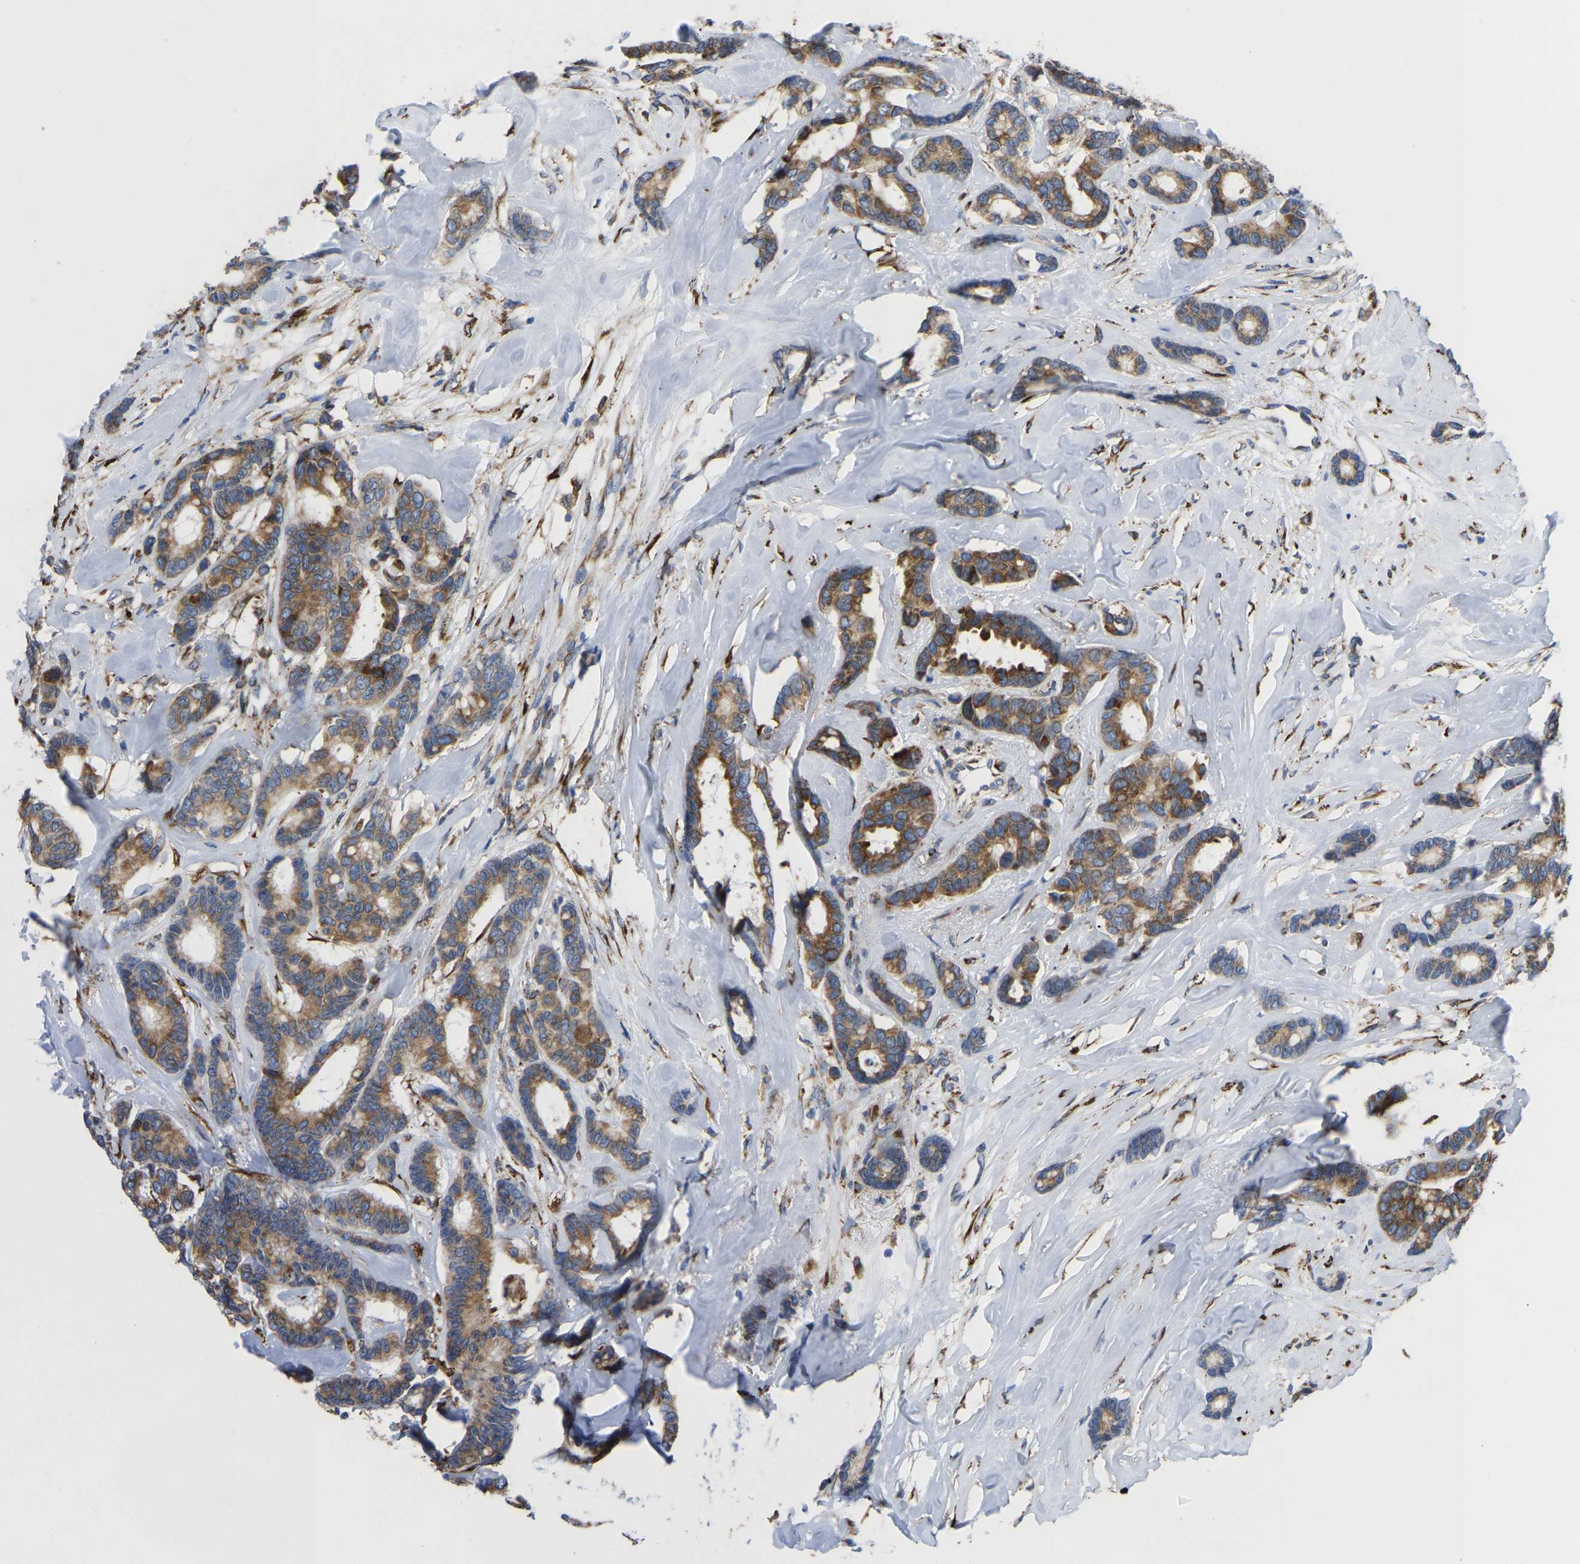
{"staining": {"intensity": "moderate", "quantity": ">75%", "location": "cytoplasmic/membranous"}, "tissue": "breast cancer", "cell_type": "Tumor cells", "image_type": "cancer", "snomed": [{"axis": "morphology", "description": "Duct carcinoma"}, {"axis": "topography", "description": "Breast"}], "caption": "A histopathology image of human invasive ductal carcinoma (breast) stained for a protein demonstrates moderate cytoplasmic/membranous brown staining in tumor cells.", "gene": "P4HB", "patient": {"sex": "female", "age": 87}}